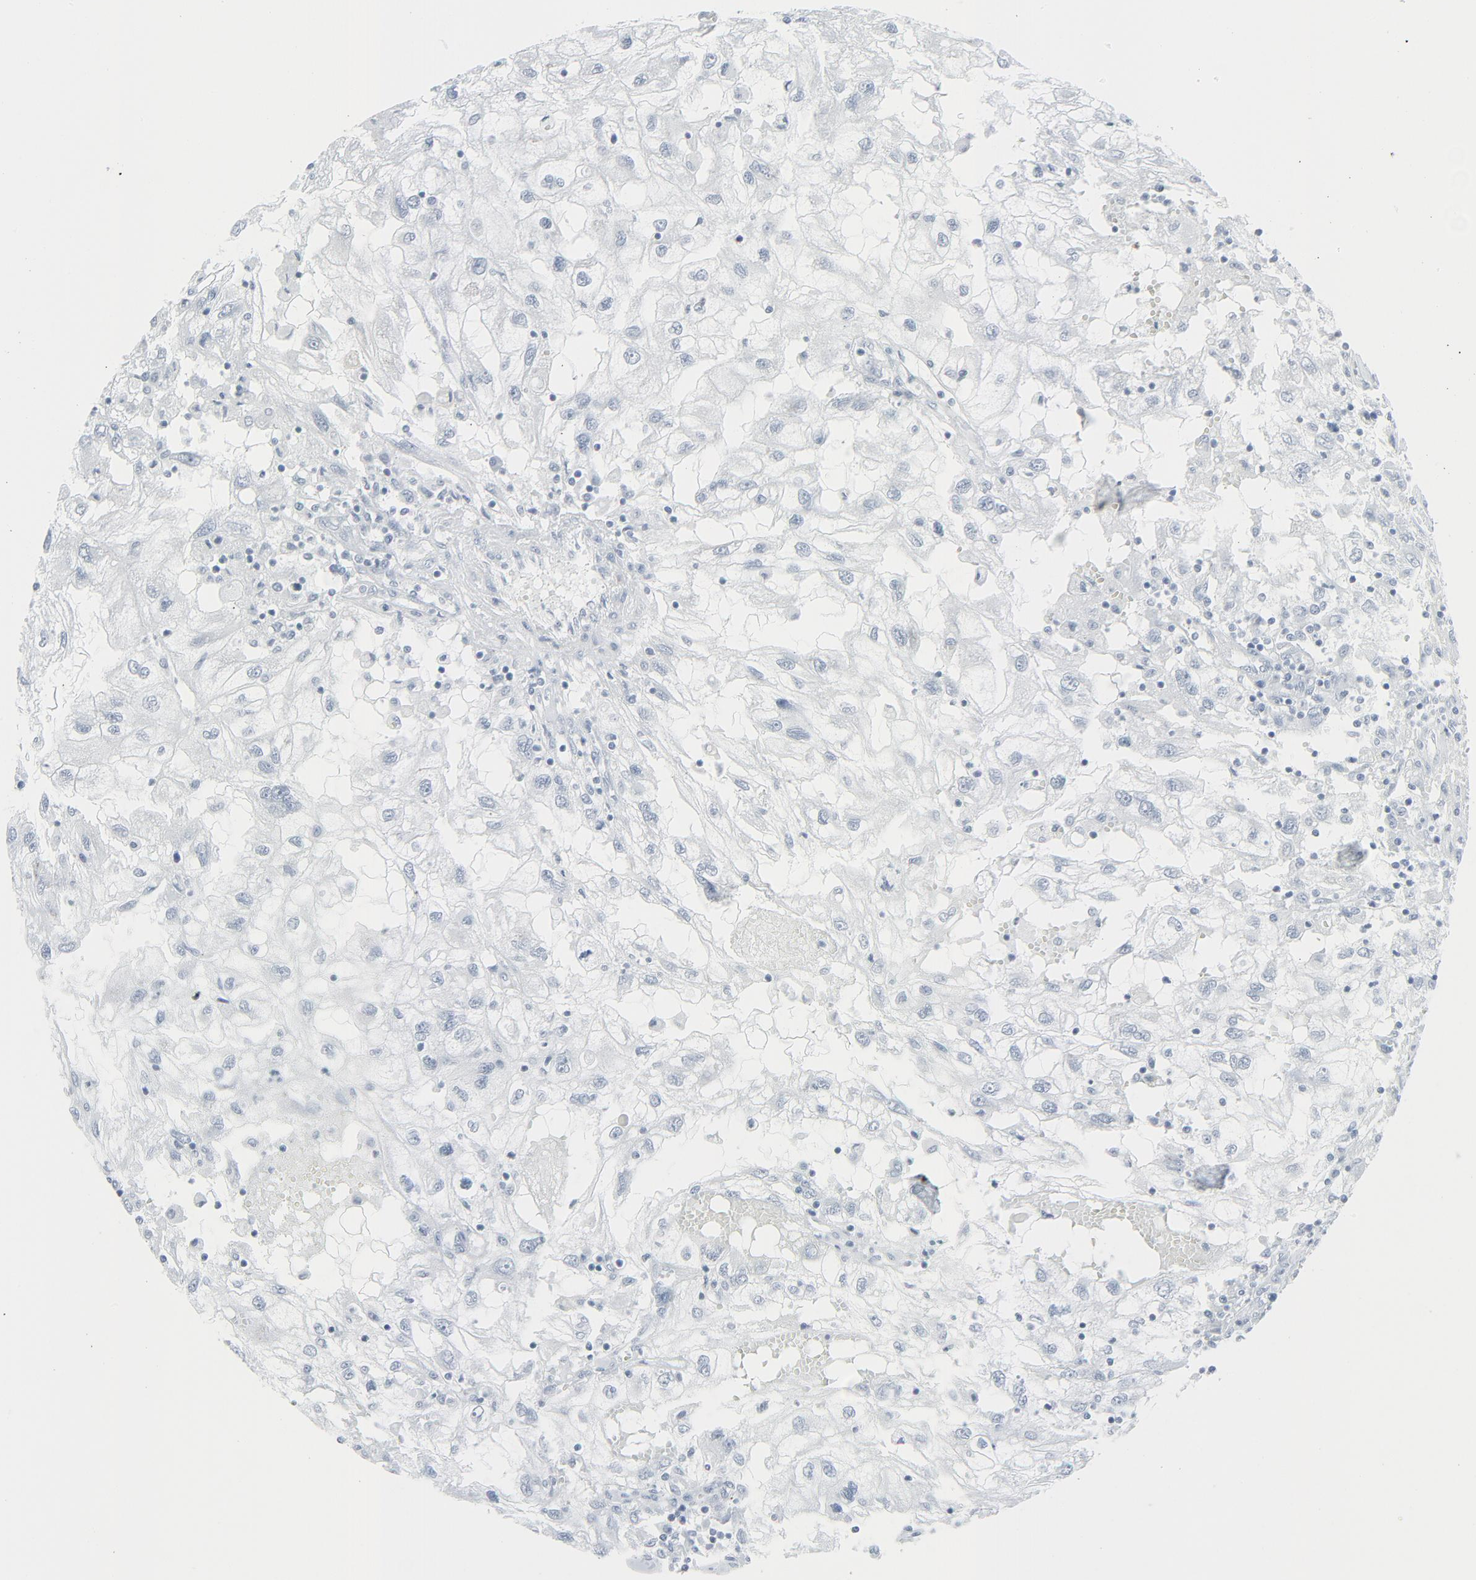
{"staining": {"intensity": "negative", "quantity": "none", "location": "none"}, "tissue": "renal cancer", "cell_type": "Tumor cells", "image_type": "cancer", "snomed": [{"axis": "morphology", "description": "Normal tissue, NOS"}, {"axis": "morphology", "description": "Adenocarcinoma, NOS"}, {"axis": "topography", "description": "Kidney"}], "caption": "Immunohistochemical staining of renal cancer (adenocarcinoma) exhibits no significant staining in tumor cells.", "gene": "FGFR3", "patient": {"sex": "male", "age": 71}}